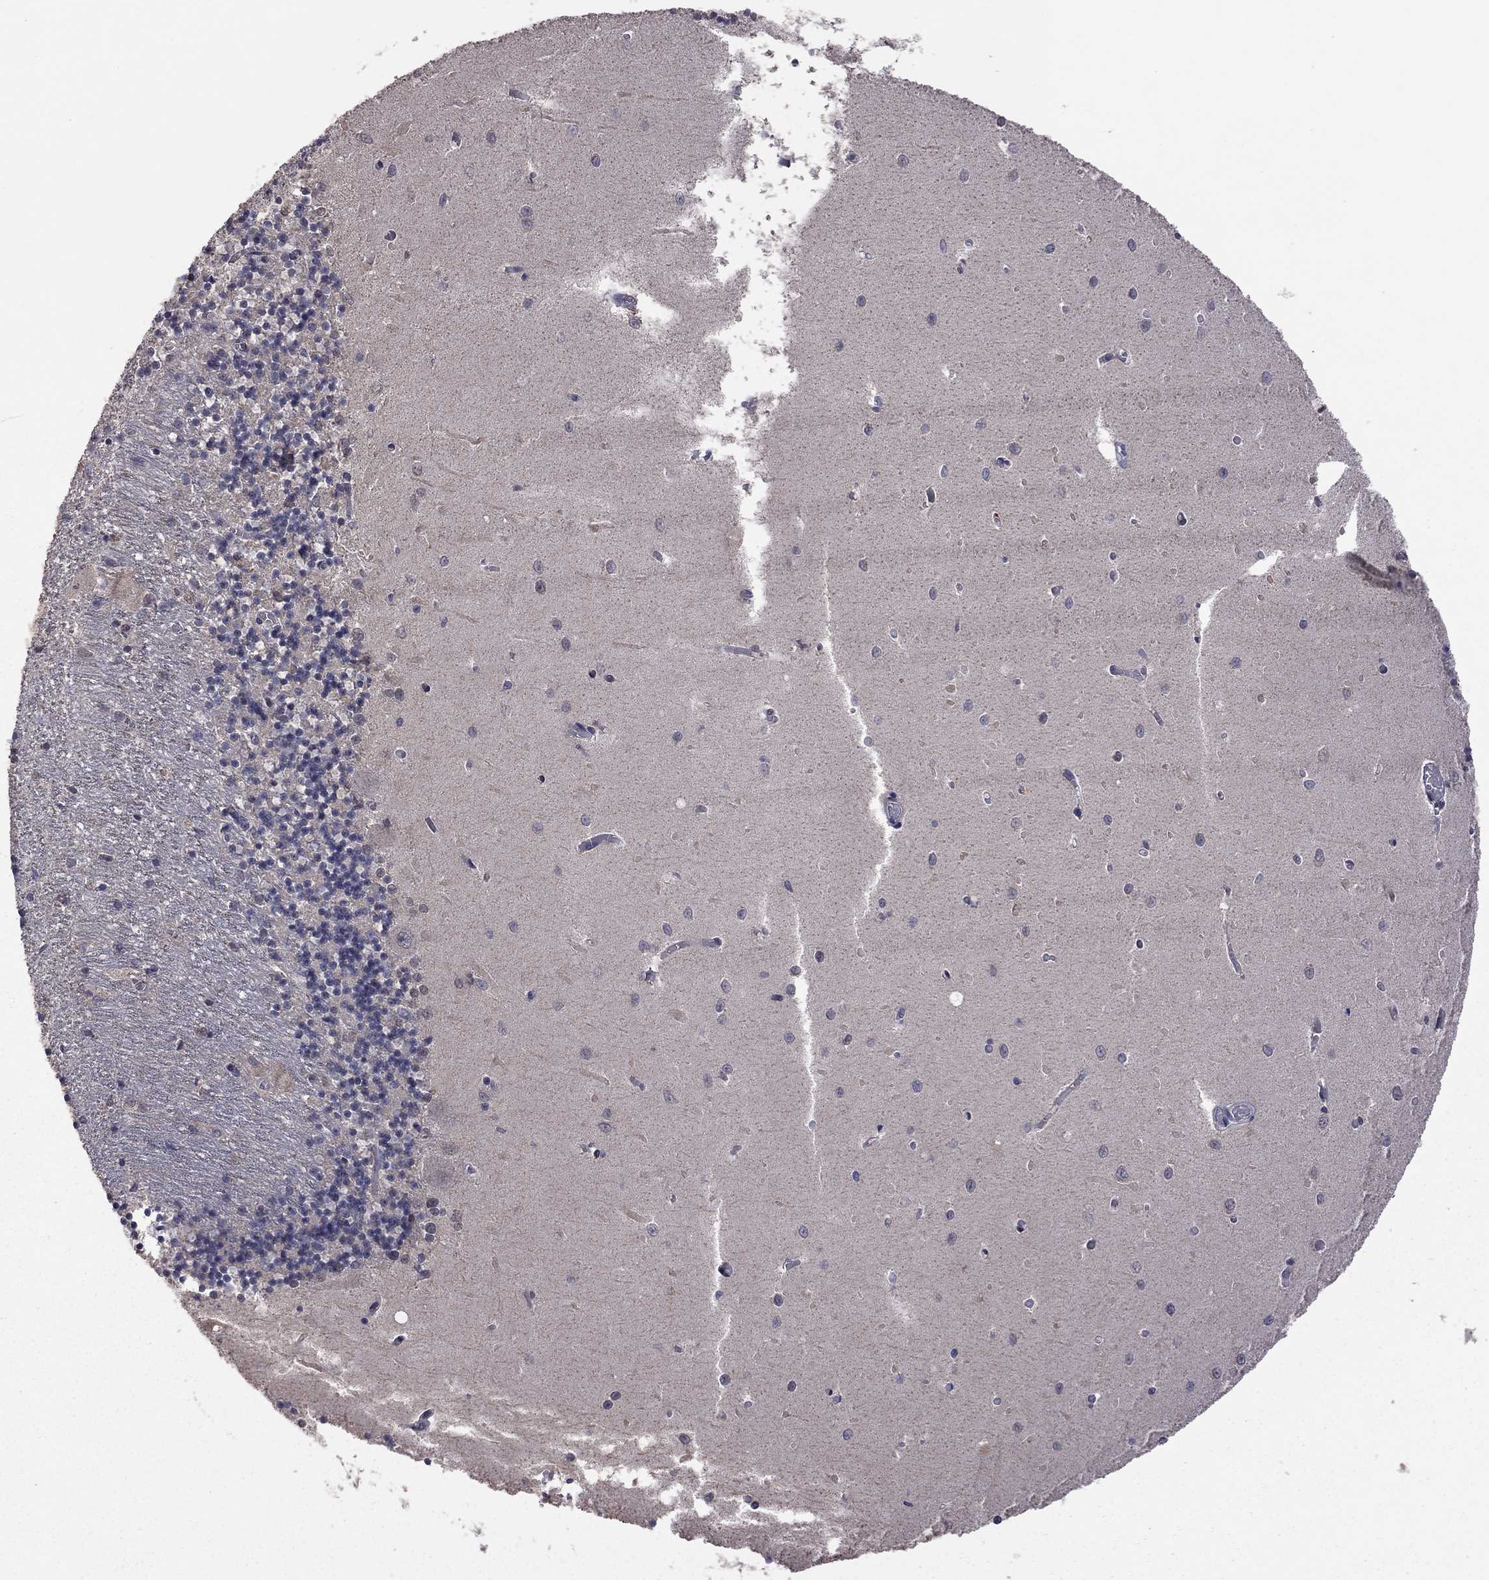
{"staining": {"intensity": "negative", "quantity": "none", "location": "none"}, "tissue": "cerebellum", "cell_type": "Cells in granular layer", "image_type": "normal", "snomed": [{"axis": "morphology", "description": "Normal tissue, NOS"}, {"axis": "topography", "description": "Cerebellum"}], "caption": "This is an immunohistochemistry (IHC) histopathology image of normal human cerebellum. There is no positivity in cells in granular layer.", "gene": "TSNARE1", "patient": {"sex": "female", "age": 64}}